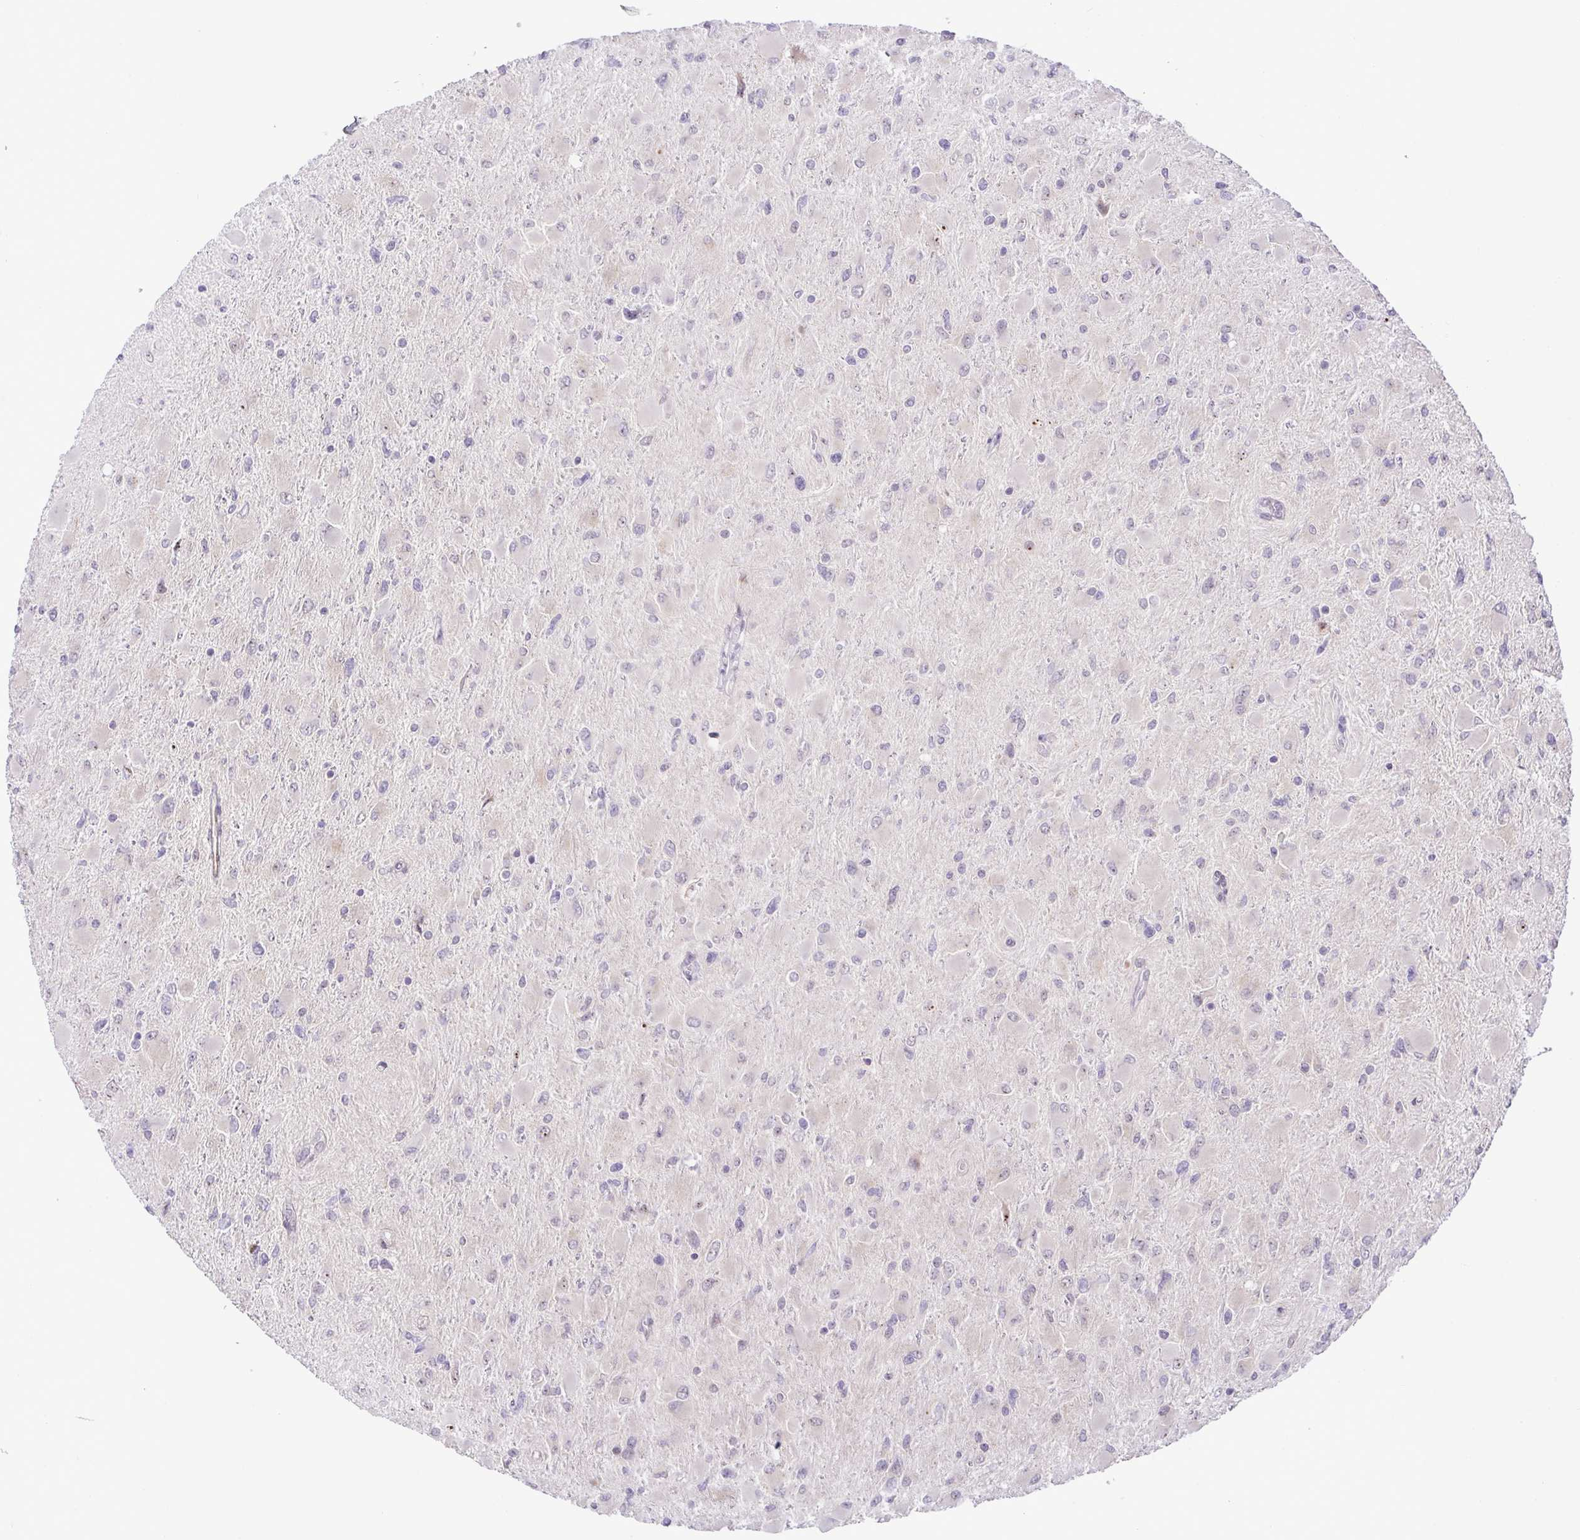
{"staining": {"intensity": "negative", "quantity": "none", "location": "none"}, "tissue": "glioma", "cell_type": "Tumor cells", "image_type": "cancer", "snomed": [{"axis": "morphology", "description": "Glioma, malignant, High grade"}, {"axis": "topography", "description": "Cerebral cortex"}], "caption": "Tumor cells are negative for brown protein staining in glioma. (DAB immunohistochemistry (IHC) with hematoxylin counter stain).", "gene": "RSL24D1", "patient": {"sex": "female", "age": 36}}